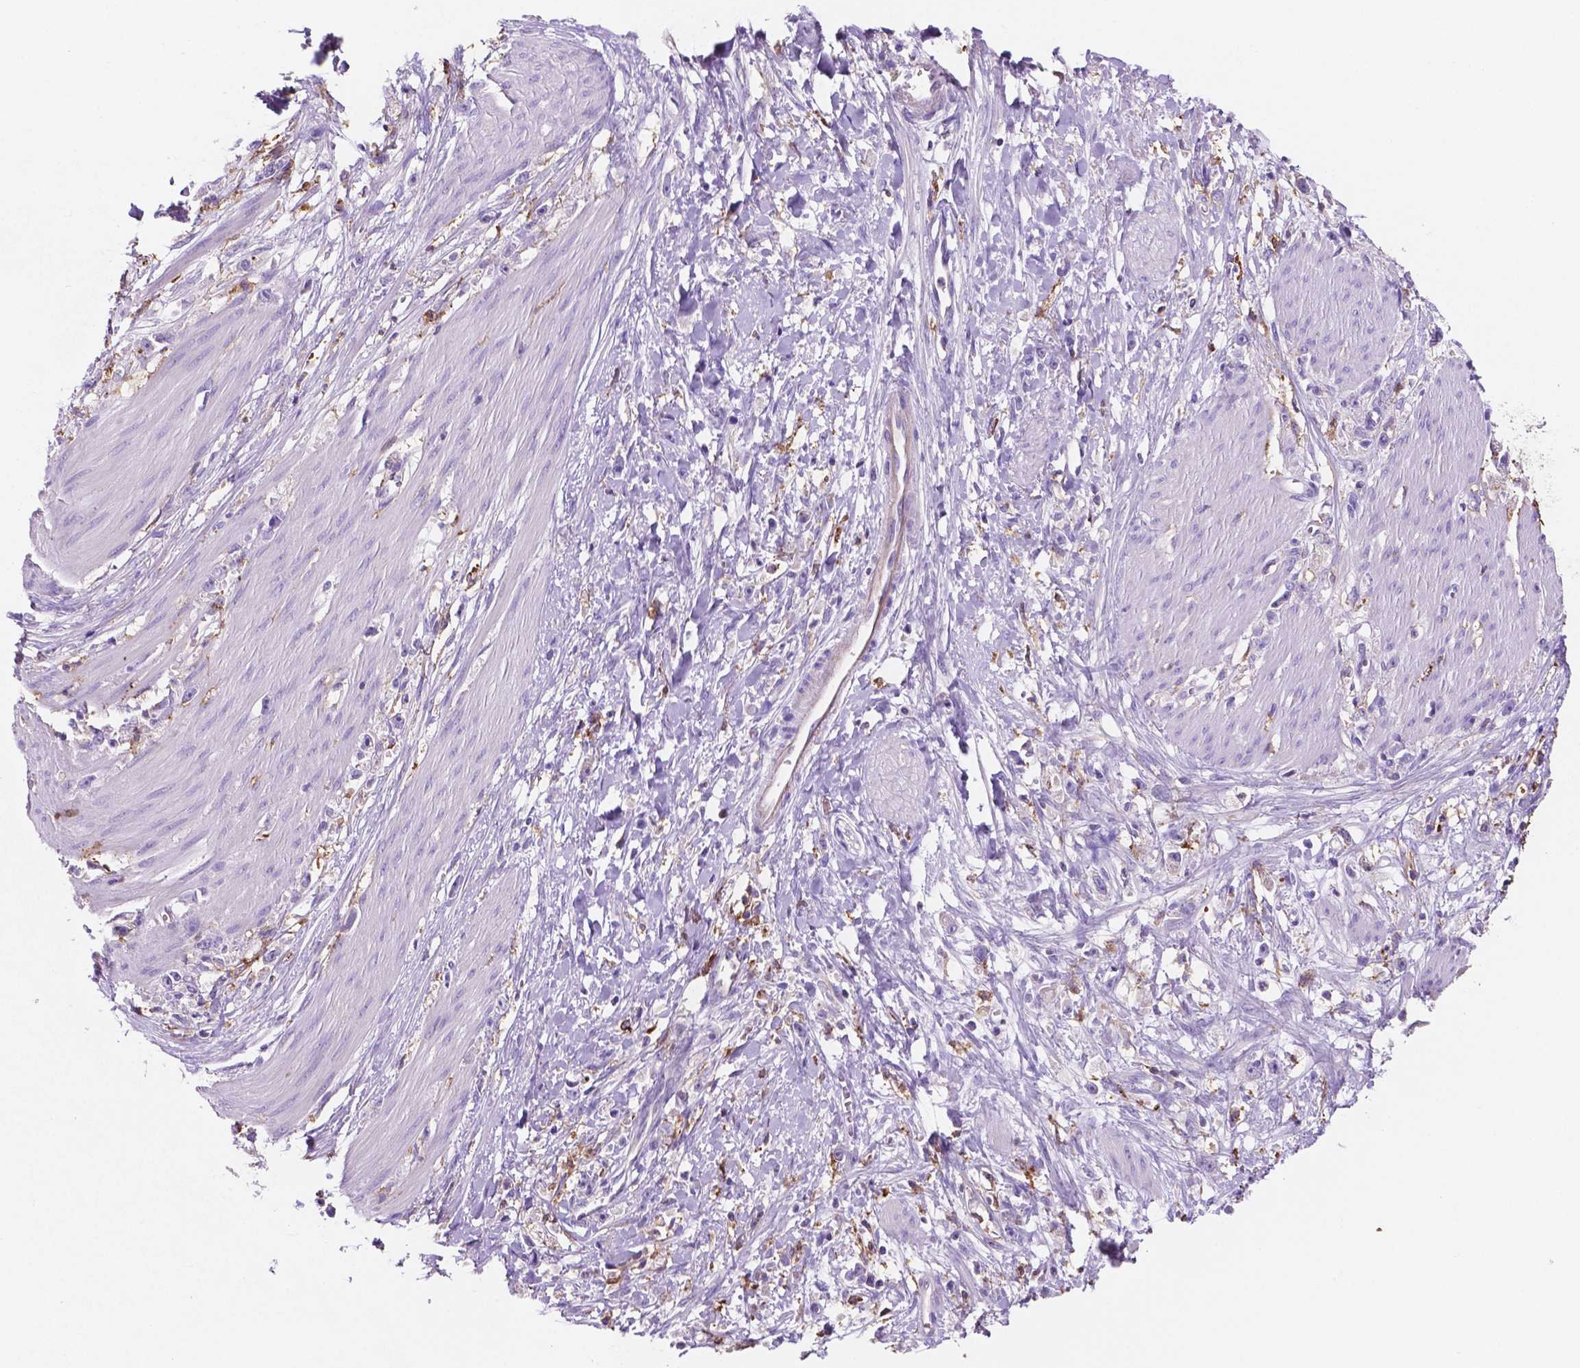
{"staining": {"intensity": "negative", "quantity": "none", "location": "none"}, "tissue": "stomach cancer", "cell_type": "Tumor cells", "image_type": "cancer", "snomed": [{"axis": "morphology", "description": "Adenocarcinoma, NOS"}, {"axis": "topography", "description": "Stomach"}], "caption": "A micrograph of human stomach cancer is negative for staining in tumor cells.", "gene": "MKRN2OS", "patient": {"sex": "female", "age": 59}}